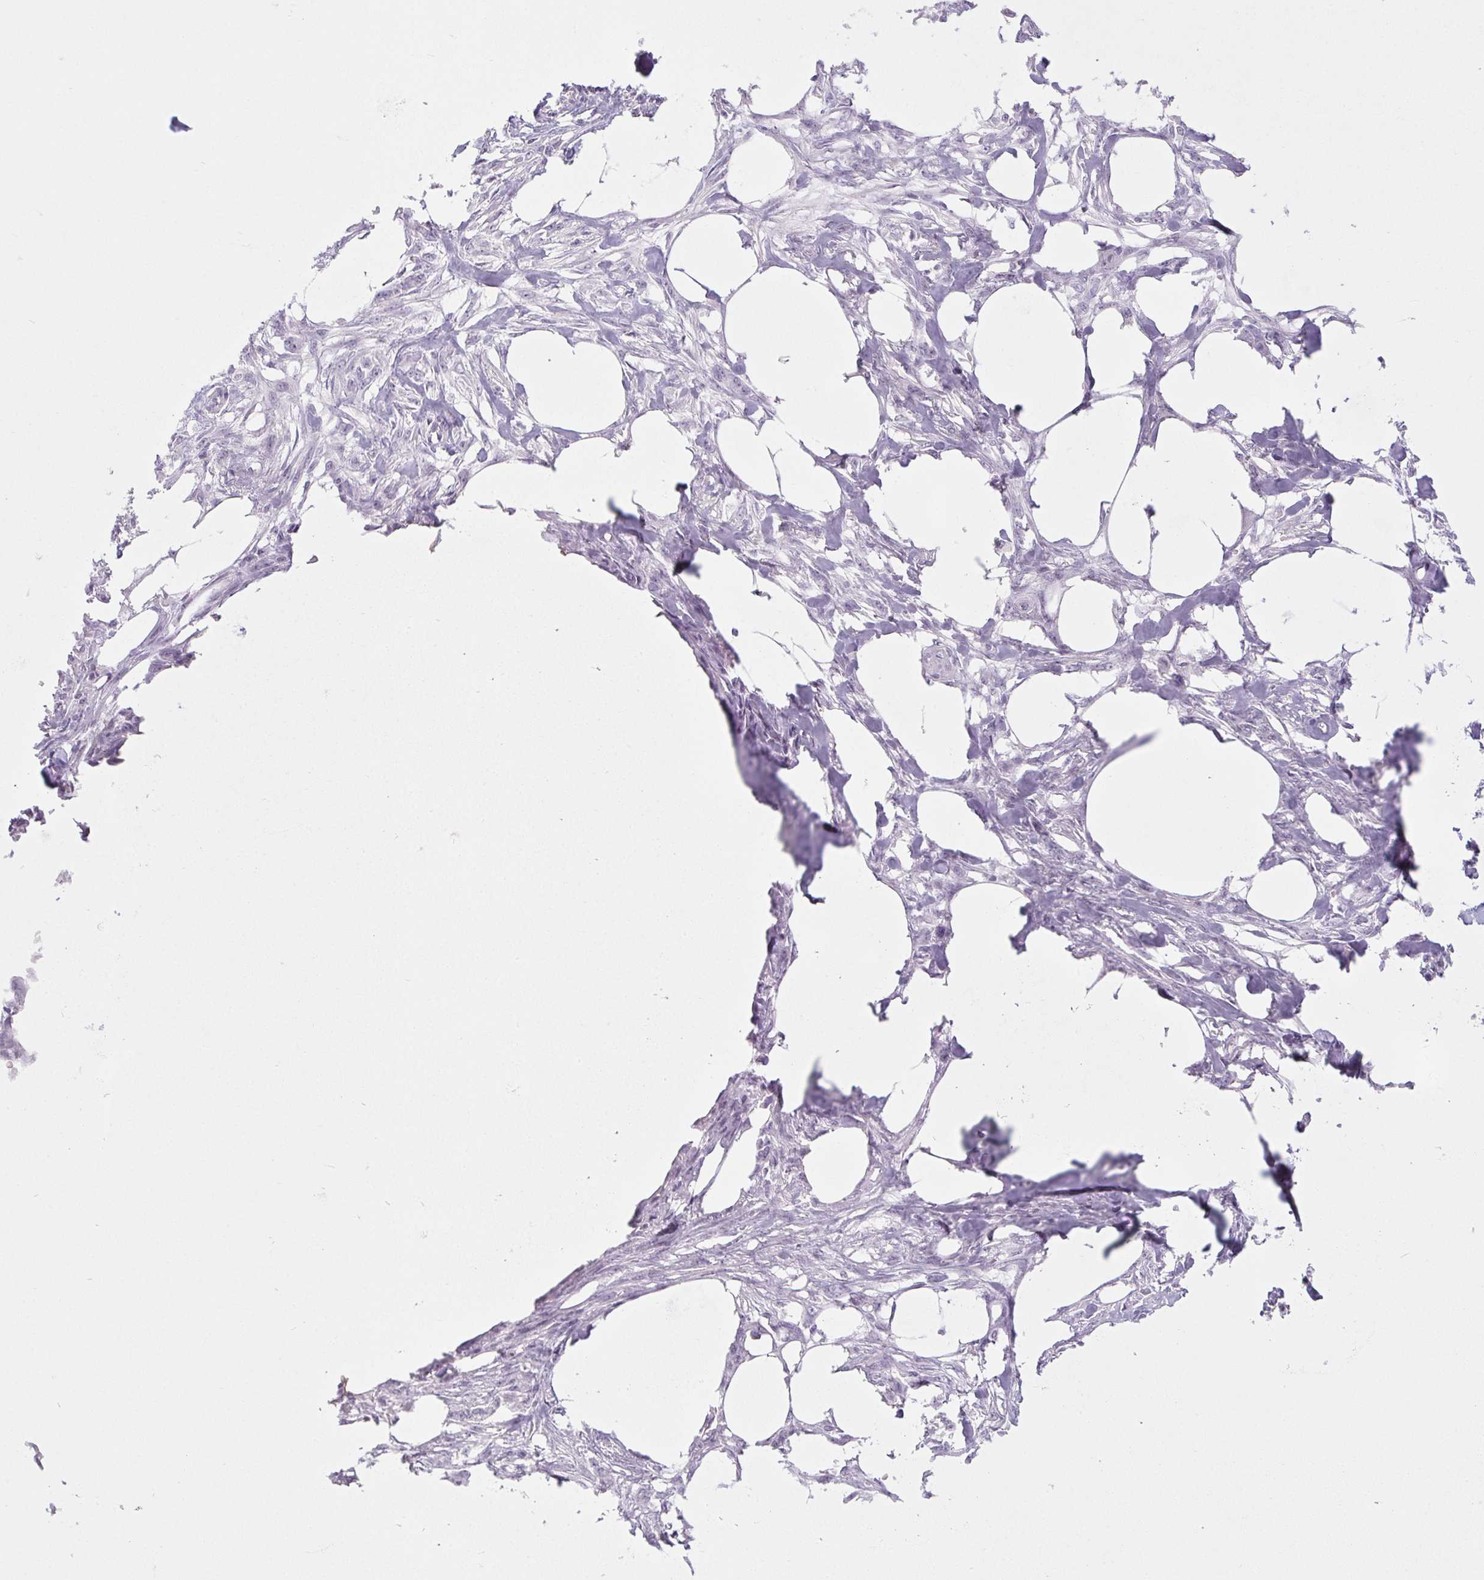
{"staining": {"intensity": "negative", "quantity": "none", "location": "none"}, "tissue": "skin cancer", "cell_type": "Tumor cells", "image_type": "cancer", "snomed": [{"axis": "morphology", "description": "Squamous cell carcinoma, NOS"}, {"axis": "topography", "description": "Skin"}], "caption": "A histopathology image of skin squamous cell carcinoma stained for a protein reveals no brown staining in tumor cells.", "gene": "BCAS1", "patient": {"sex": "female", "age": 59}}